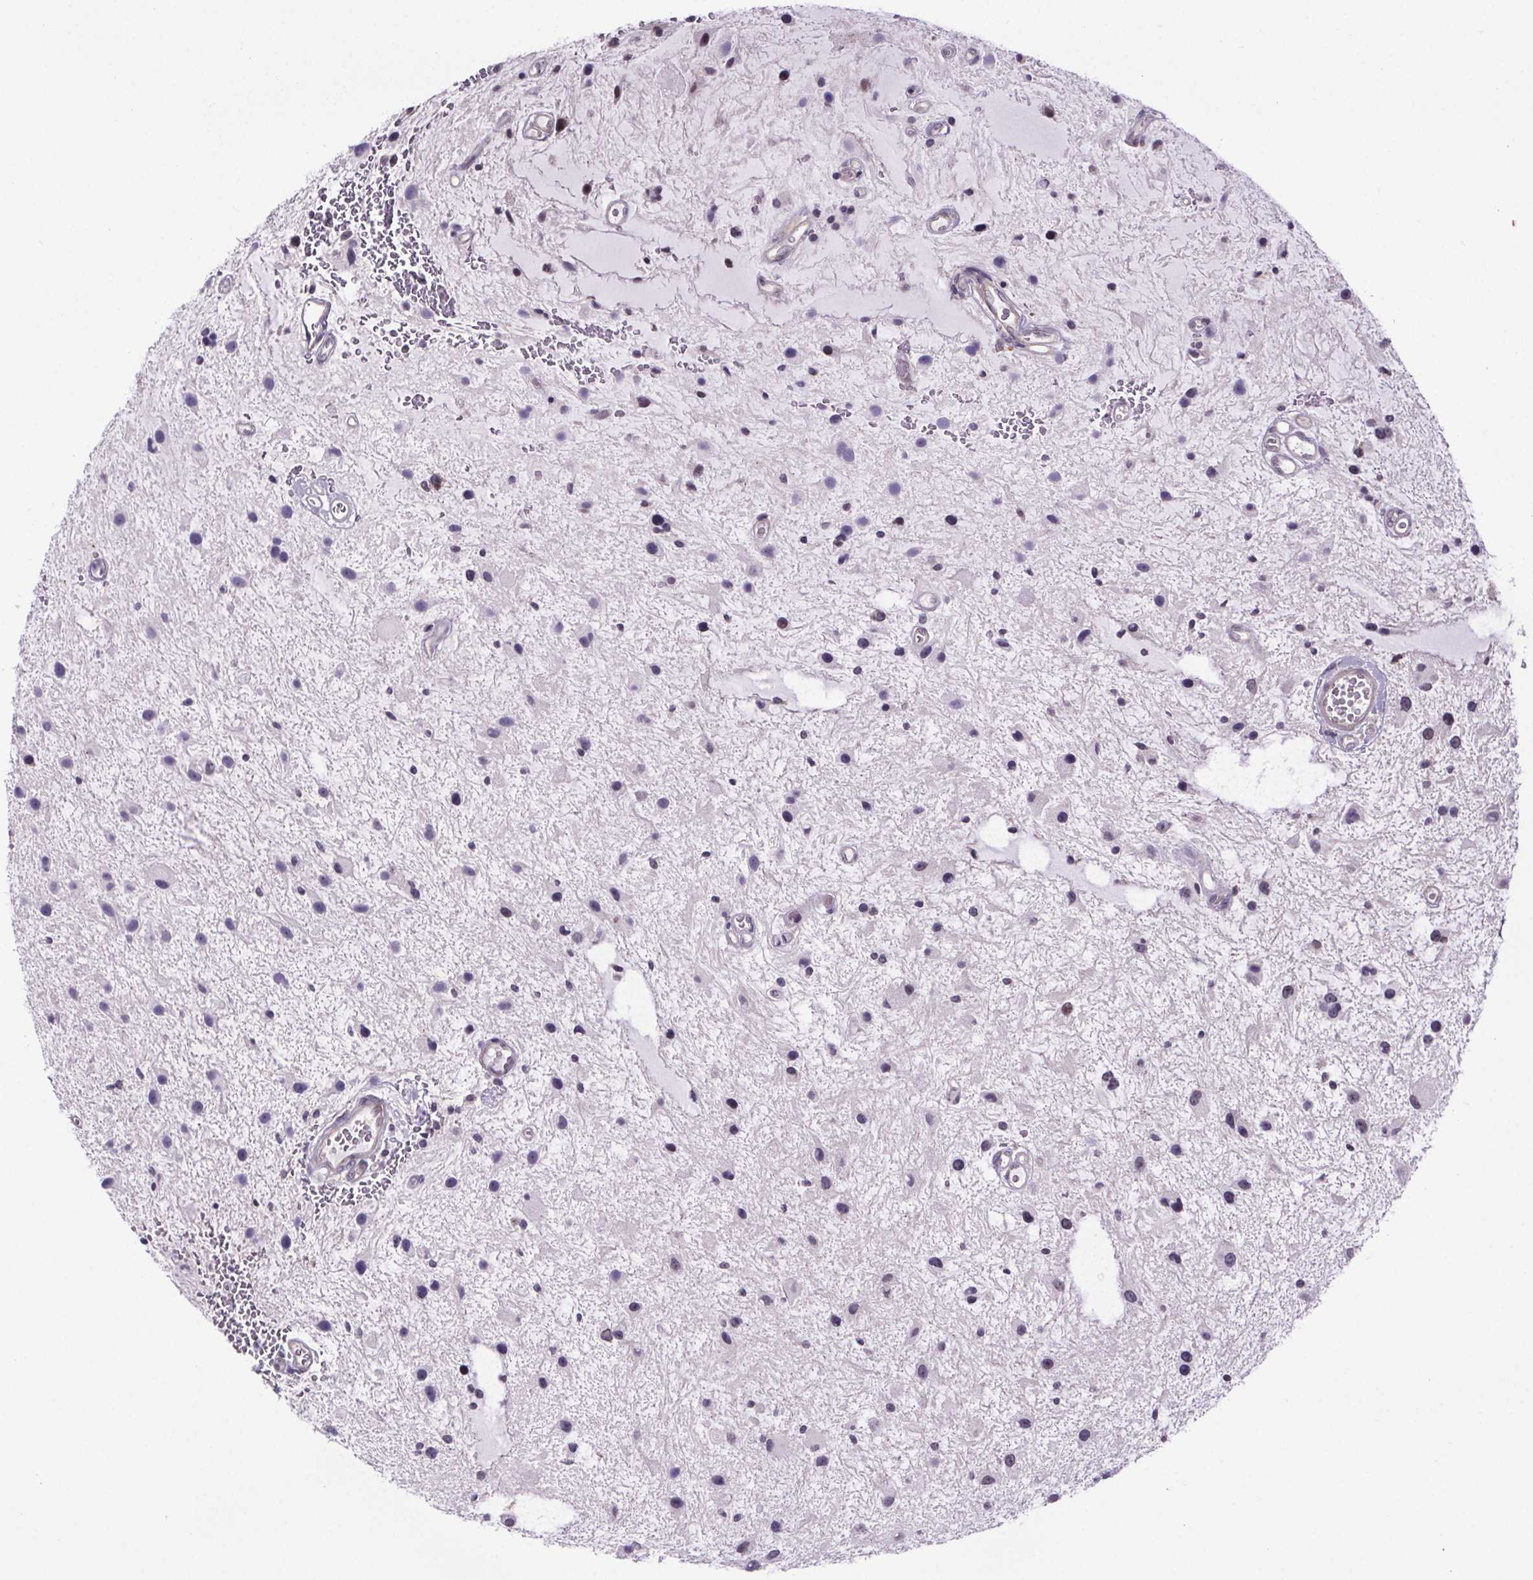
{"staining": {"intensity": "negative", "quantity": "none", "location": "none"}, "tissue": "glioma", "cell_type": "Tumor cells", "image_type": "cancer", "snomed": [{"axis": "morphology", "description": "Glioma, malignant, Low grade"}, {"axis": "topography", "description": "Cerebellum"}], "caption": "Immunohistochemistry histopathology image of neoplastic tissue: human low-grade glioma (malignant) stained with DAB (3,3'-diaminobenzidine) reveals no significant protein positivity in tumor cells.", "gene": "TTC12", "patient": {"sex": "female", "age": 14}}